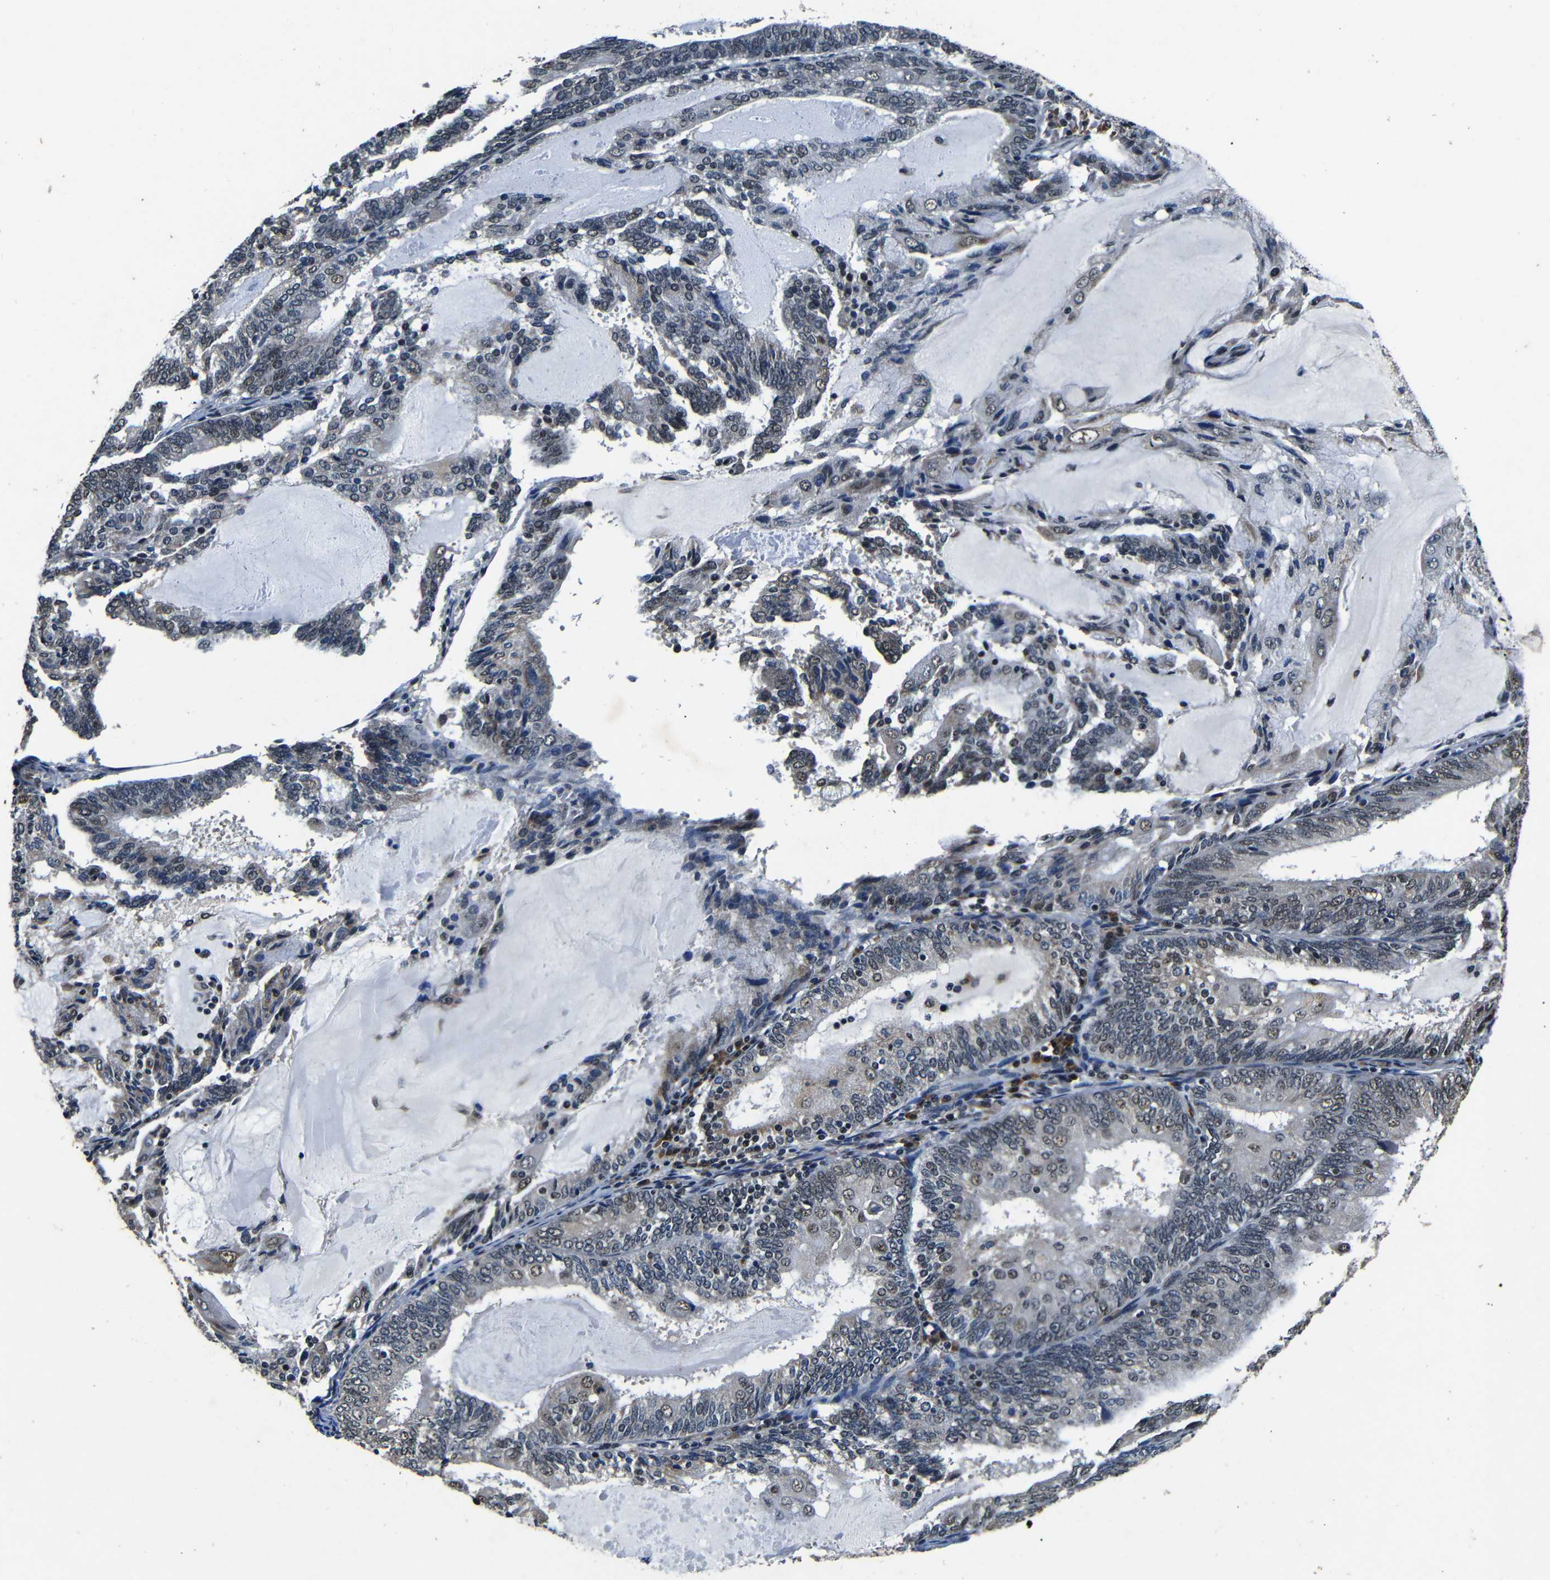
{"staining": {"intensity": "weak", "quantity": ">75%", "location": "nuclear"}, "tissue": "endometrial cancer", "cell_type": "Tumor cells", "image_type": "cancer", "snomed": [{"axis": "morphology", "description": "Adenocarcinoma, NOS"}, {"axis": "topography", "description": "Endometrium"}], "caption": "Protein staining of endometrial cancer (adenocarcinoma) tissue displays weak nuclear expression in about >75% of tumor cells.", "gene": "FOXD4", "patient": {"sex": "female", "age": 81}}